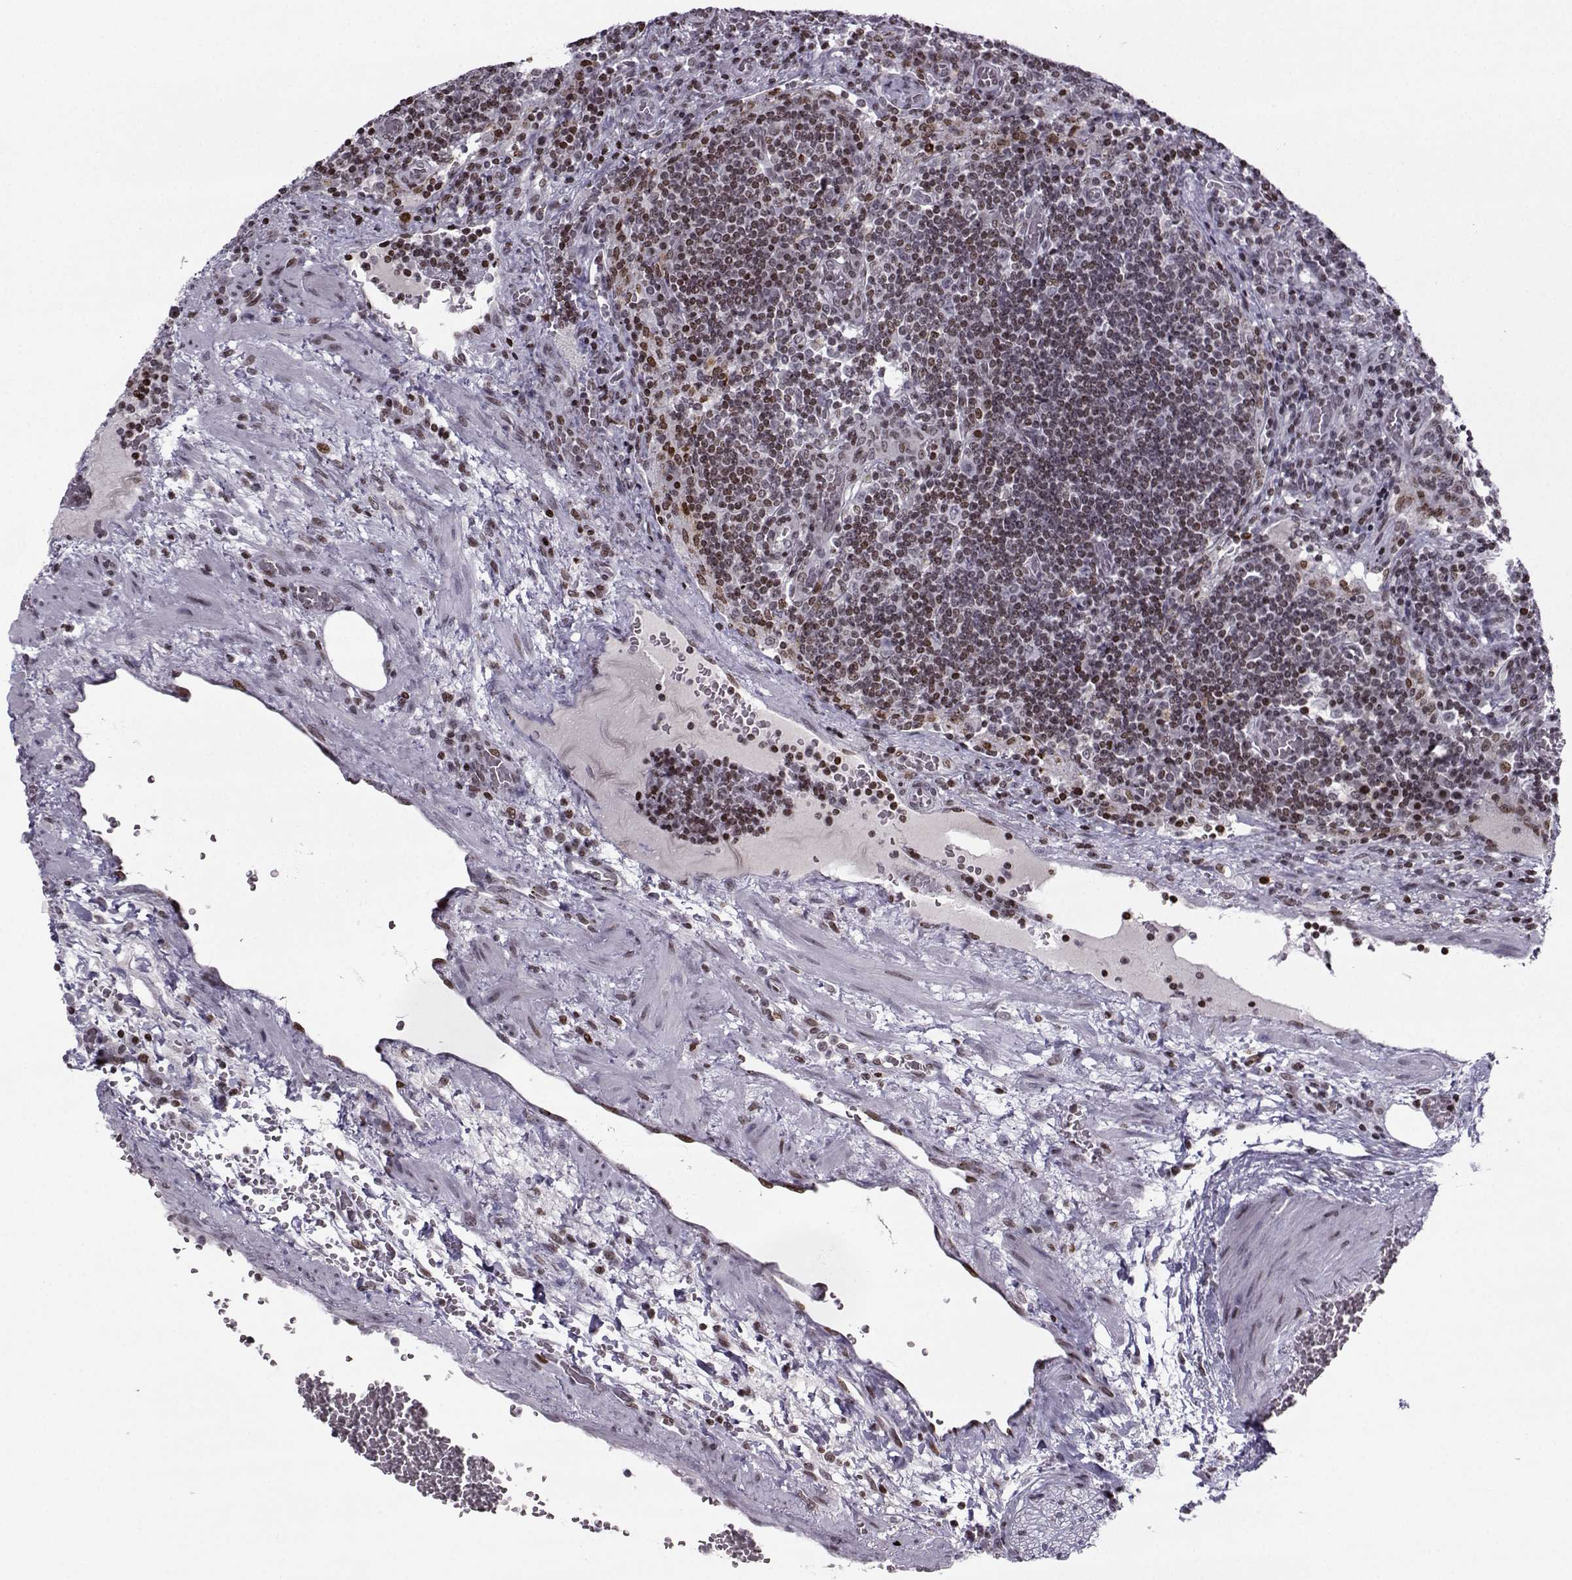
{"staining": {"intensity": "moderate", "quantity": "<25%", "location": "nuclear"}, "tissue": "lymph node", "cell_type": "Germinal center cells", "image_type": "normal", "snomed": [{"axis": "morphology", "description": "Normal tissue, NOS"}, {"axis": "topography", "description": "Lymph node"}], "caption": "IHC micrograph of normal human lymph node stained for a protein (brown), which displays low levels of moderate nuclear expression in approximately <25% of germinal center cells.", "gene": "ZNF19", "patient": {"sex": "male", "age": 63}}